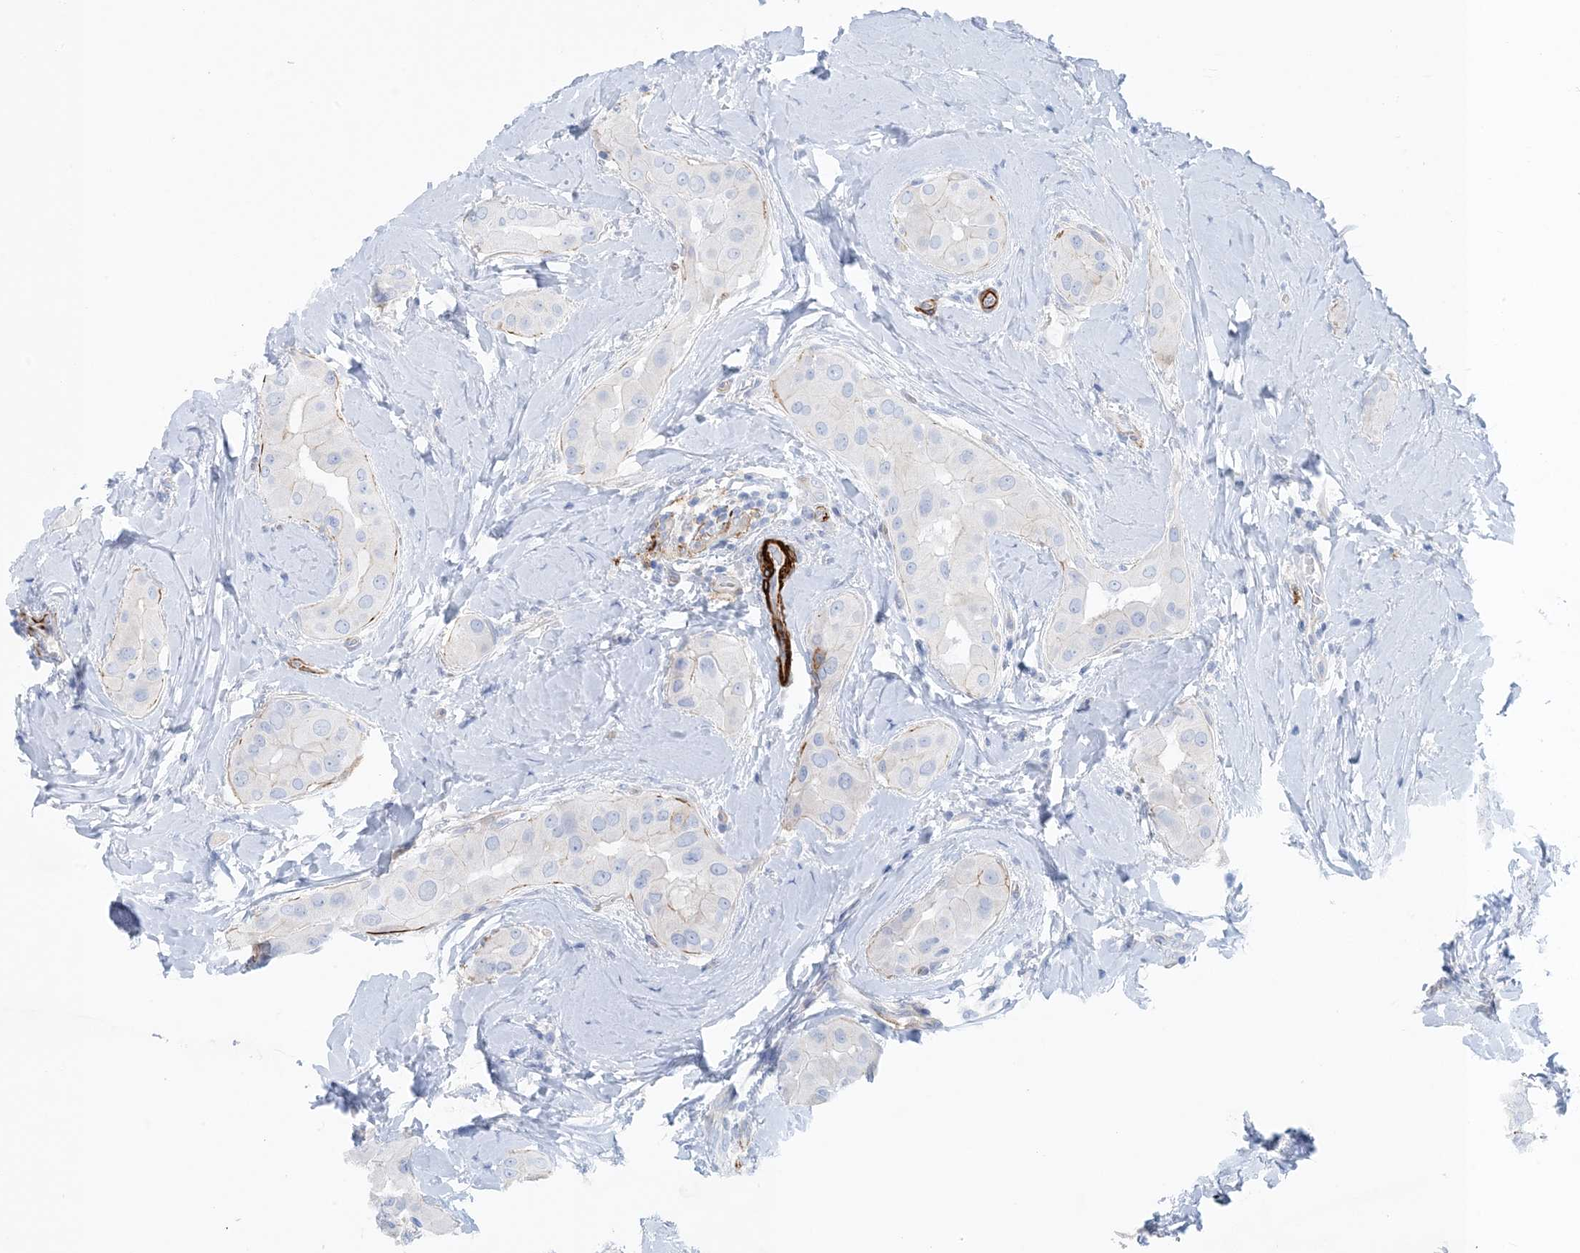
{"staining": {"intensity": "negative", "quantity": "none", "location": "none"}, "tissue": "thyroid cancer", "cell_type": "Tumor cells", "image_type": "cancer", "snomed": [{"axis": "morphology", "description": "Papillary adenocarcinoma, NOS"}, {"axis": "topography", "description": "Thyroid gland"}], "caption": "The immunohistochemistry (IHC) photomicrograph has no significant positivity in tumor cells of thyroid papillary adenocarcinoma tissue.", "gene": "SHANK1", "patient": {"sex": "male", "age": 33}}